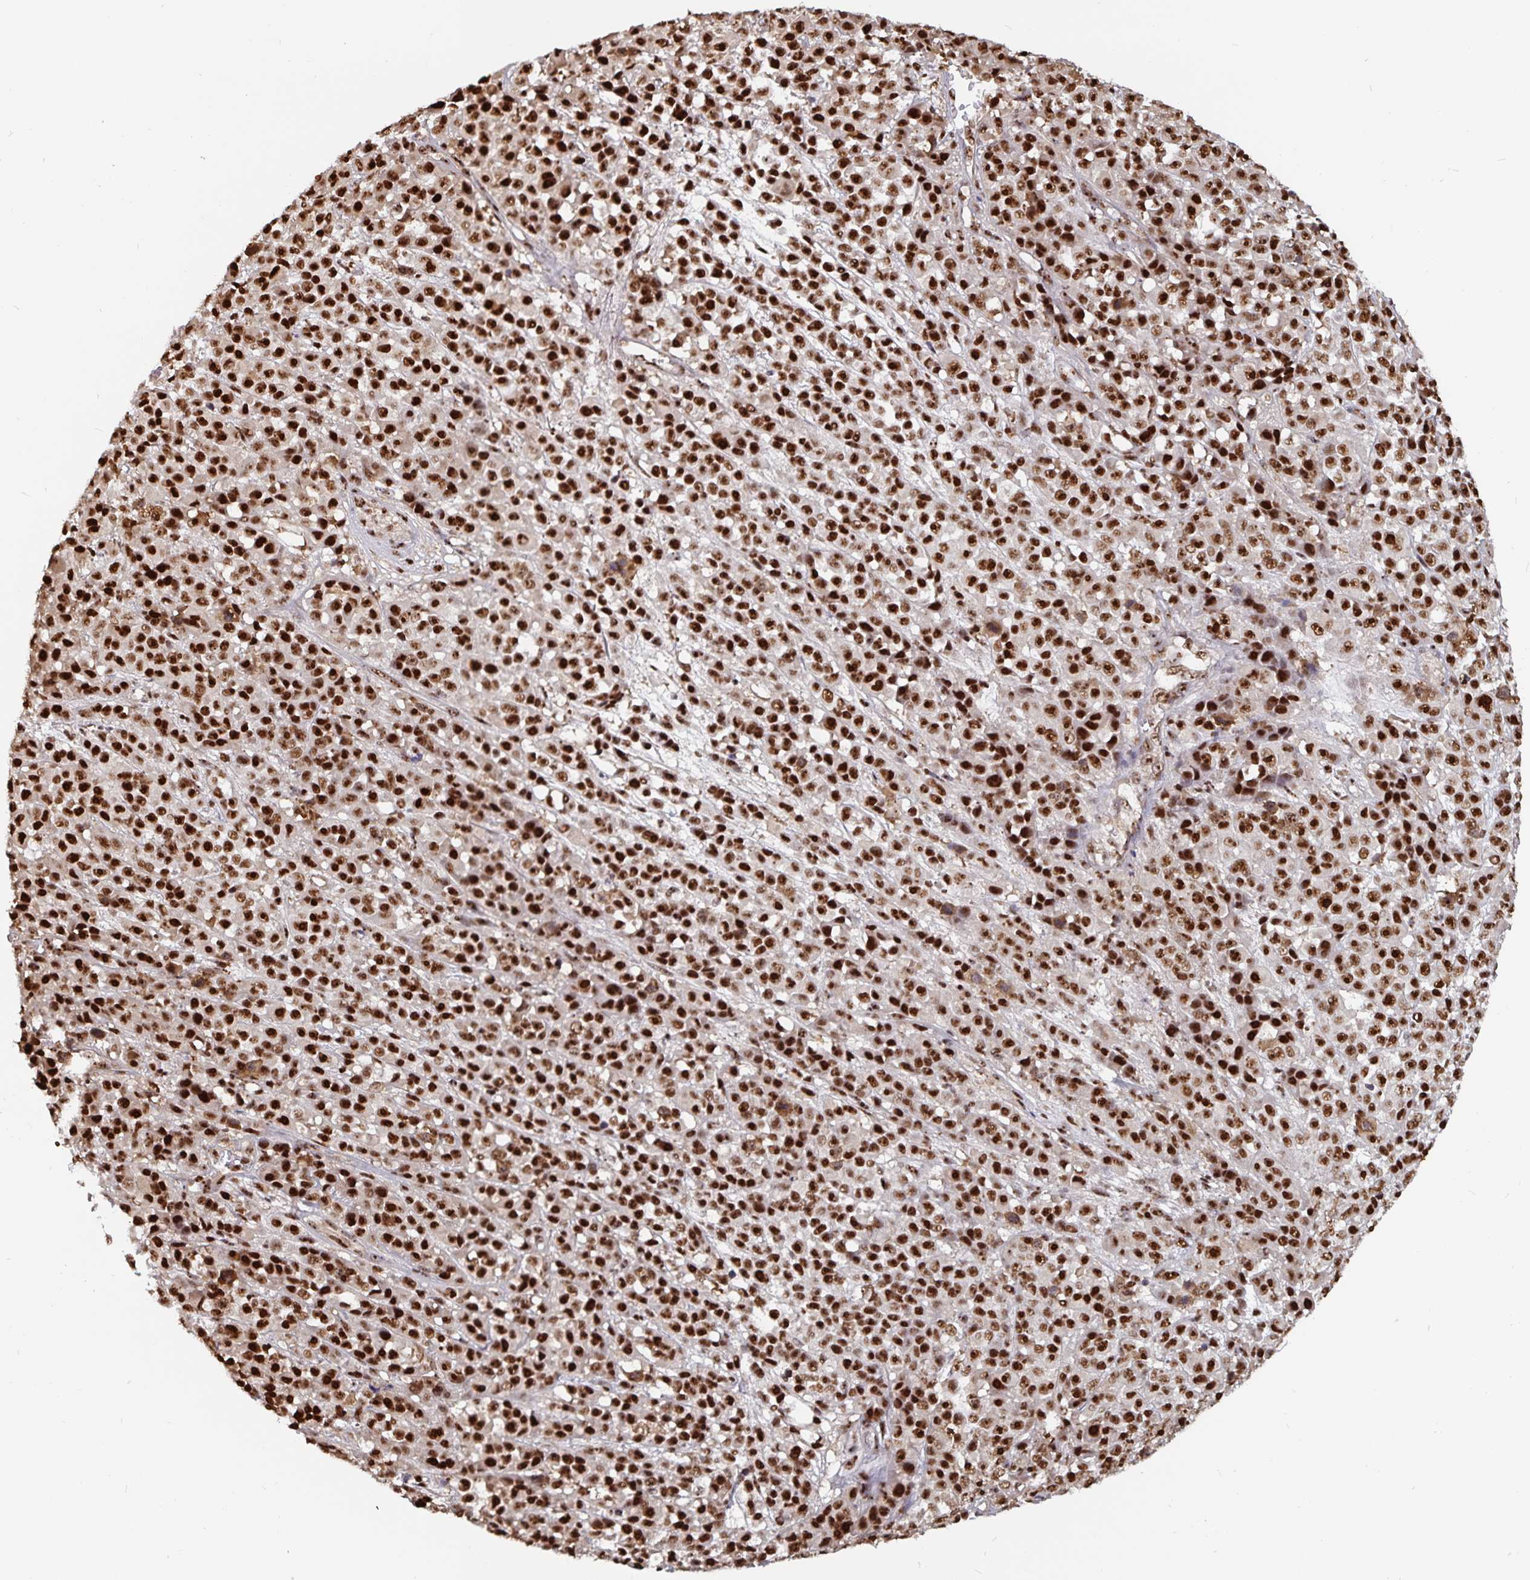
{"staining": {"intensity": "strong", "quantity": ">75%", "location": "nuclear"}, "tissue": "melanoma", "cell_type": "Tumor cells", "image_type": "cancer", "snomed": [{"axis": "morphology", "description": "Malignant melanoma, NOS"}, {"axis": "topography", "description": "Skin"}, {"axis": "topography", "description": "Skin of back"}], "caption": "This is an image of immunohistochemistry staining of melanoma, which shows strong positivity in the nuclear of tumor cells.", "gene": "LAS1L", "patient": {"sex": "male", "age": 91}}